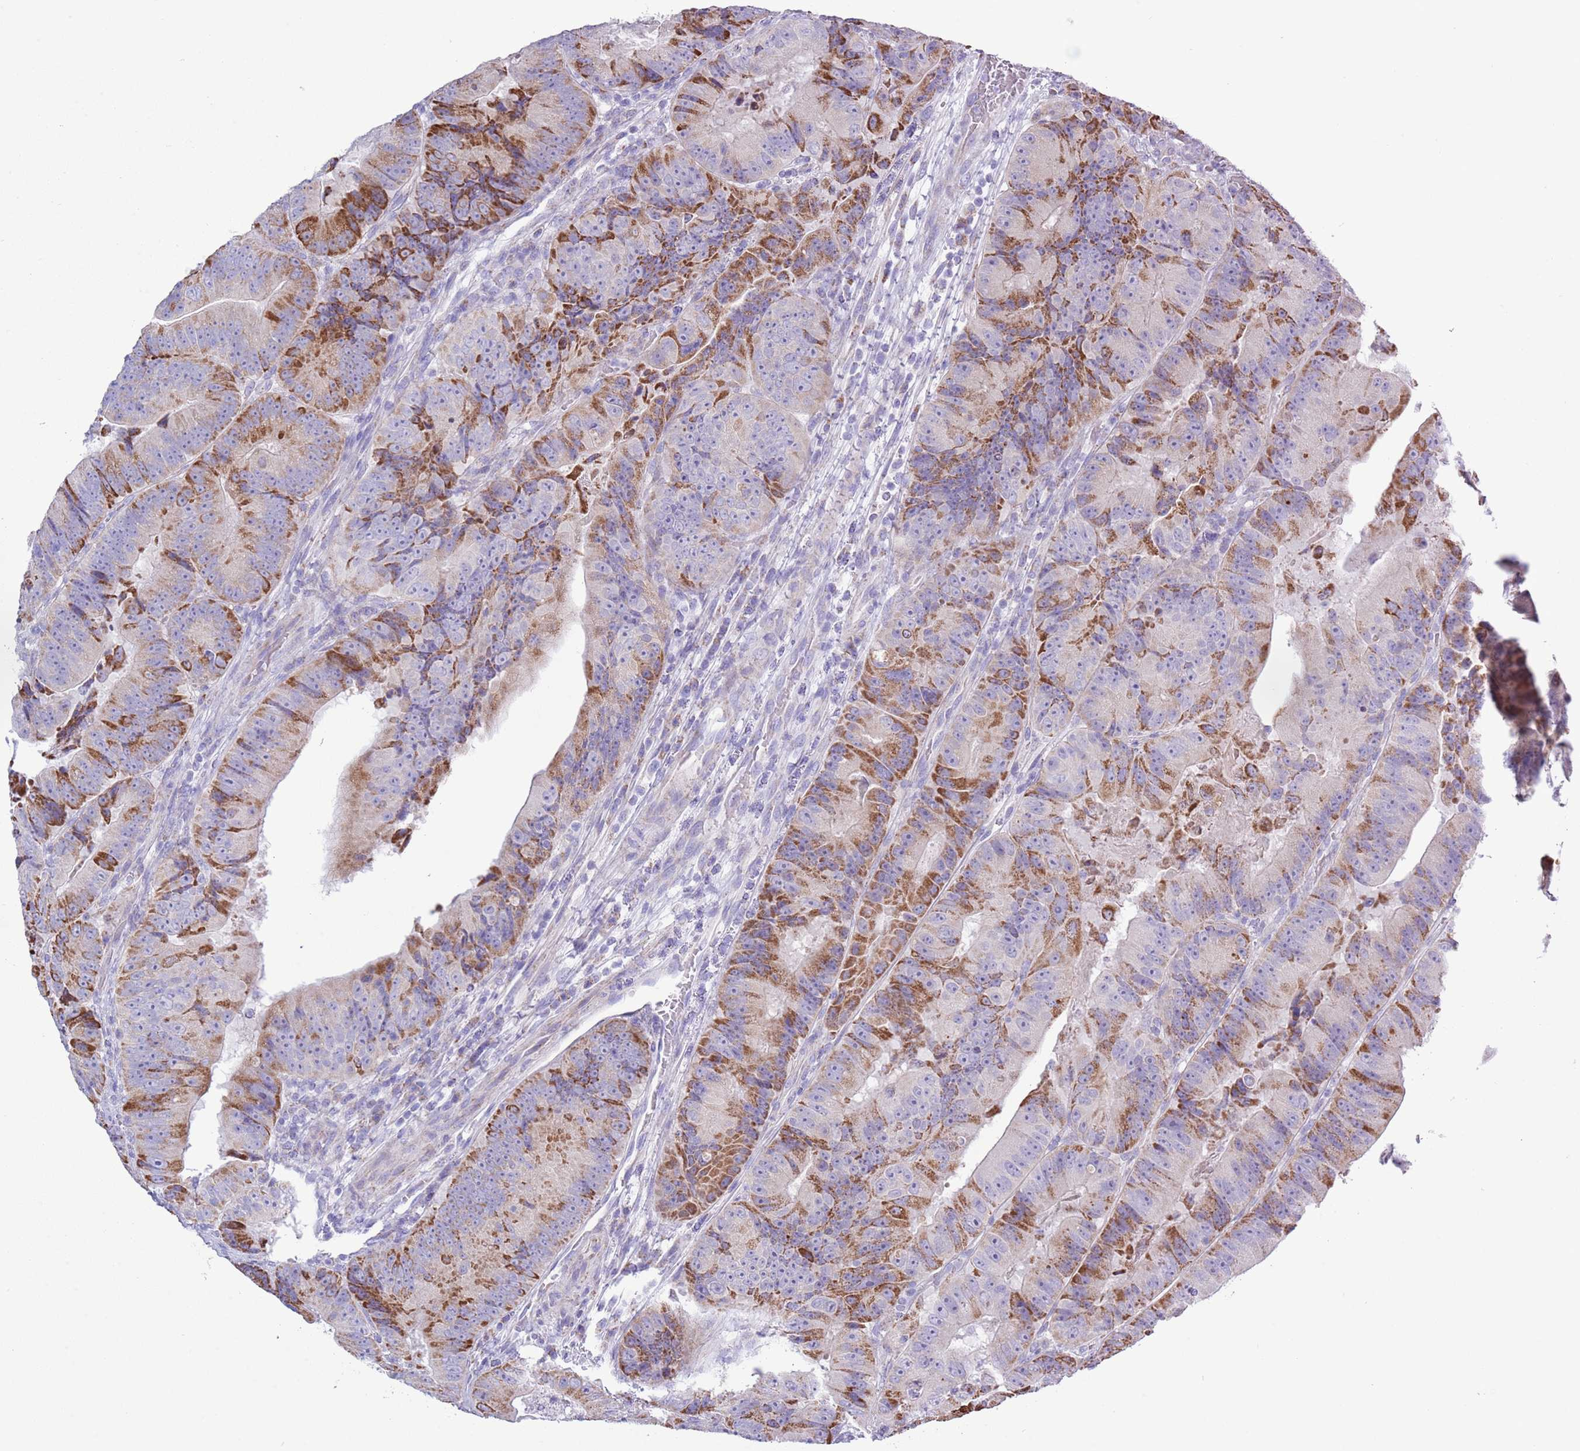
{"staining": {"intensity": "moderate", "quantity": "25%-75%", "location": "cytoplasmic/membranous"}, "tissue": "colorectal cancer", "cell_type": "Tumor cells", "image_type": "cancer", "snomed": [{"axis": "morphology", "description": "Adenocarcinoma, NOS"}, {"axis": "topography", "description": "Colon"}], "caption": "A high-resolution histopathology image shows immunohistochemistry staining of adenocarcinoma (colorectal), which shows moderate cytoplasmic/membranous staining in approximately 25%-75% of tumor cells.", "gene": "MOCOS", "patient": {"sex": "female", "age": 86}}